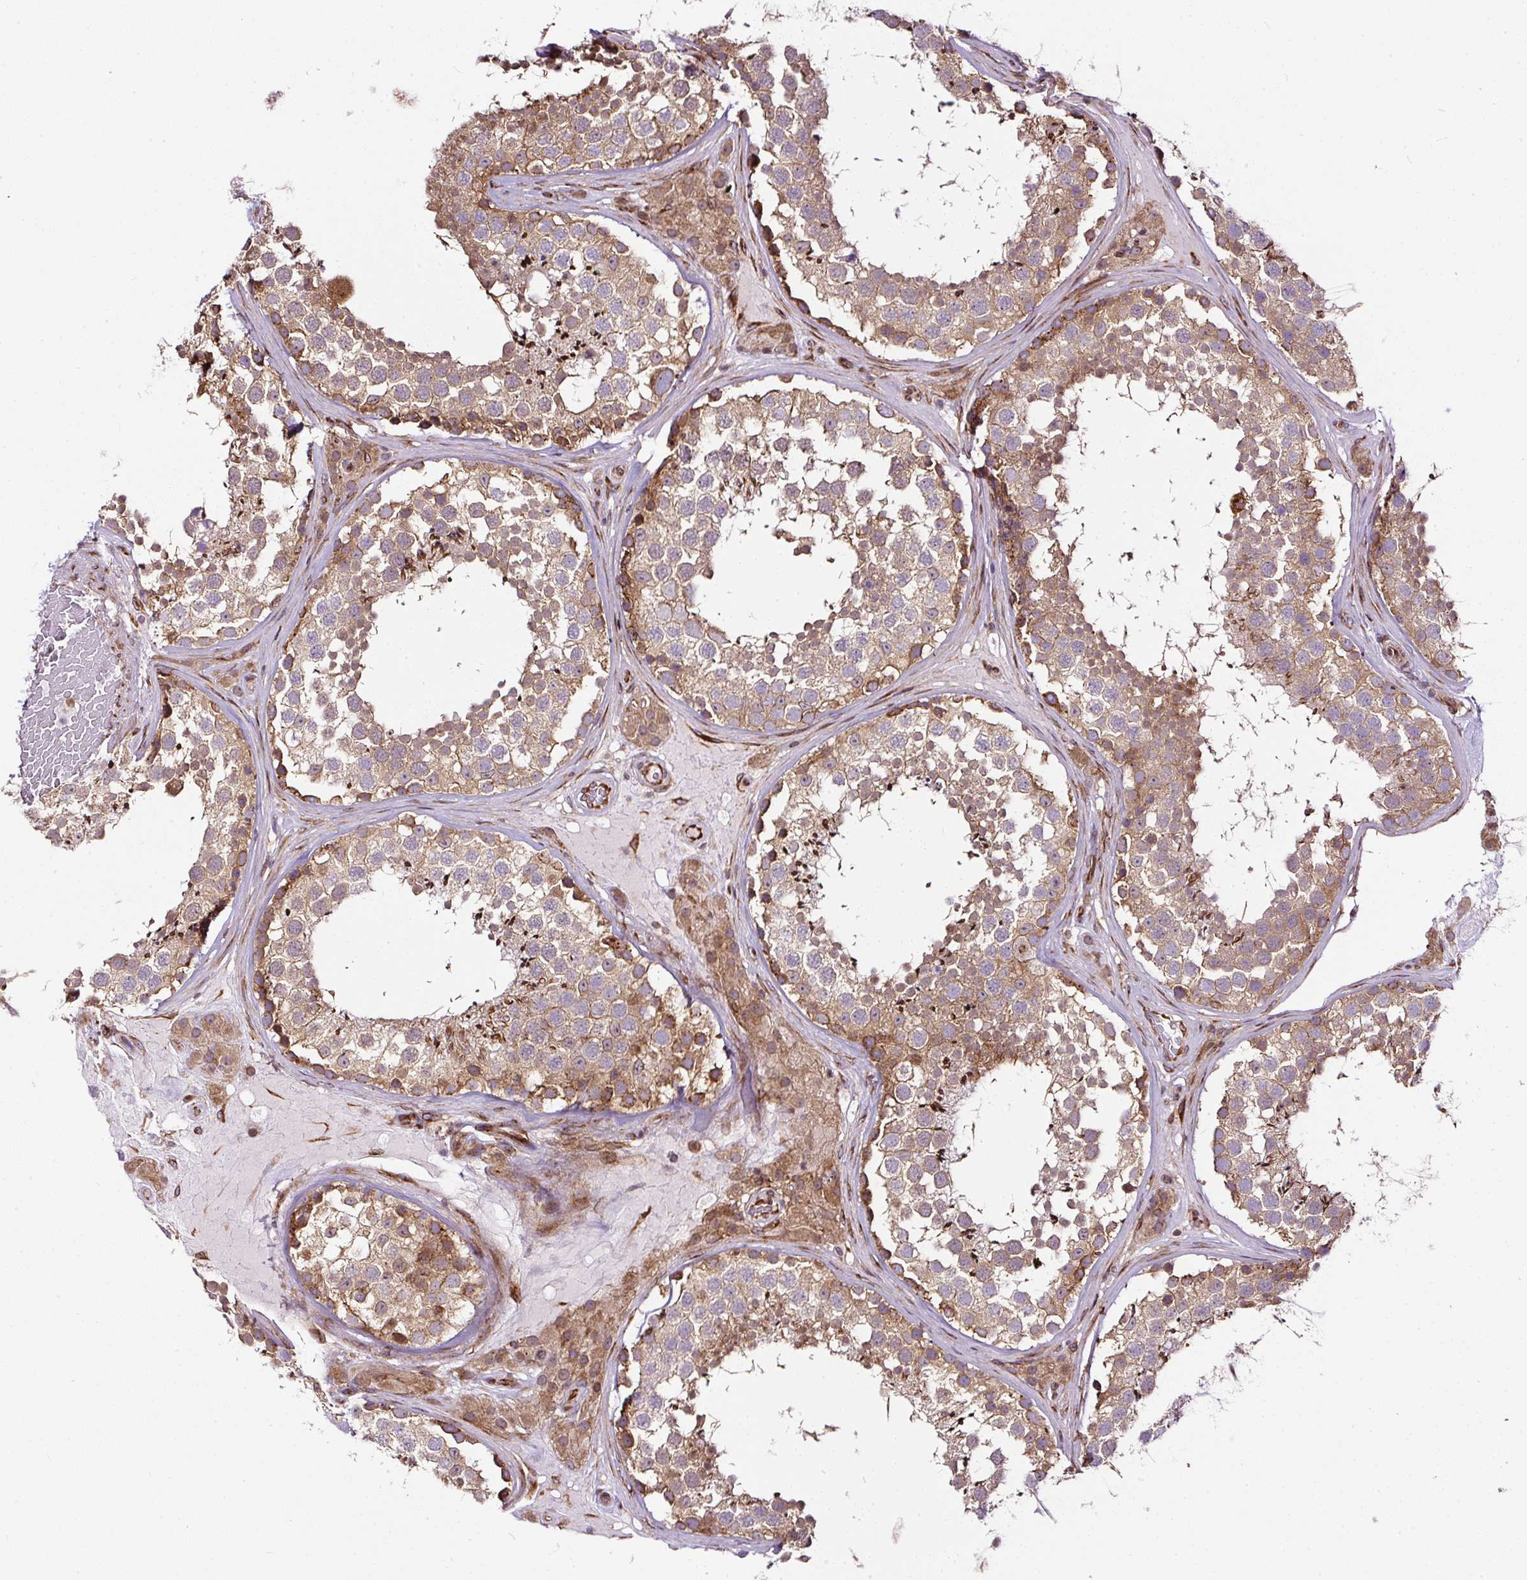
{"staining": {"intensity": "moderate", "quantity": "25%-75%", "location": "cytoplasmic/membranous"}, "tissue": "testis", "cell_type": "Cells in seminiferous ducts", "image_type": "normal", "snomed": [{"axis": "morphology", "description": "Normal tissue, NOS"}, {"axis": "topography", "description": "Testis"}], "caption": "Immunohistochemical staining of benign human testis demonstrates 25%-75% levels of moderate cytoplasmic/membranous protein expression in approximately 25%-75% of cells in seminiferous ducts.", "gene": "KDM4E", "patient": {"sex": "male", "age": 46}}